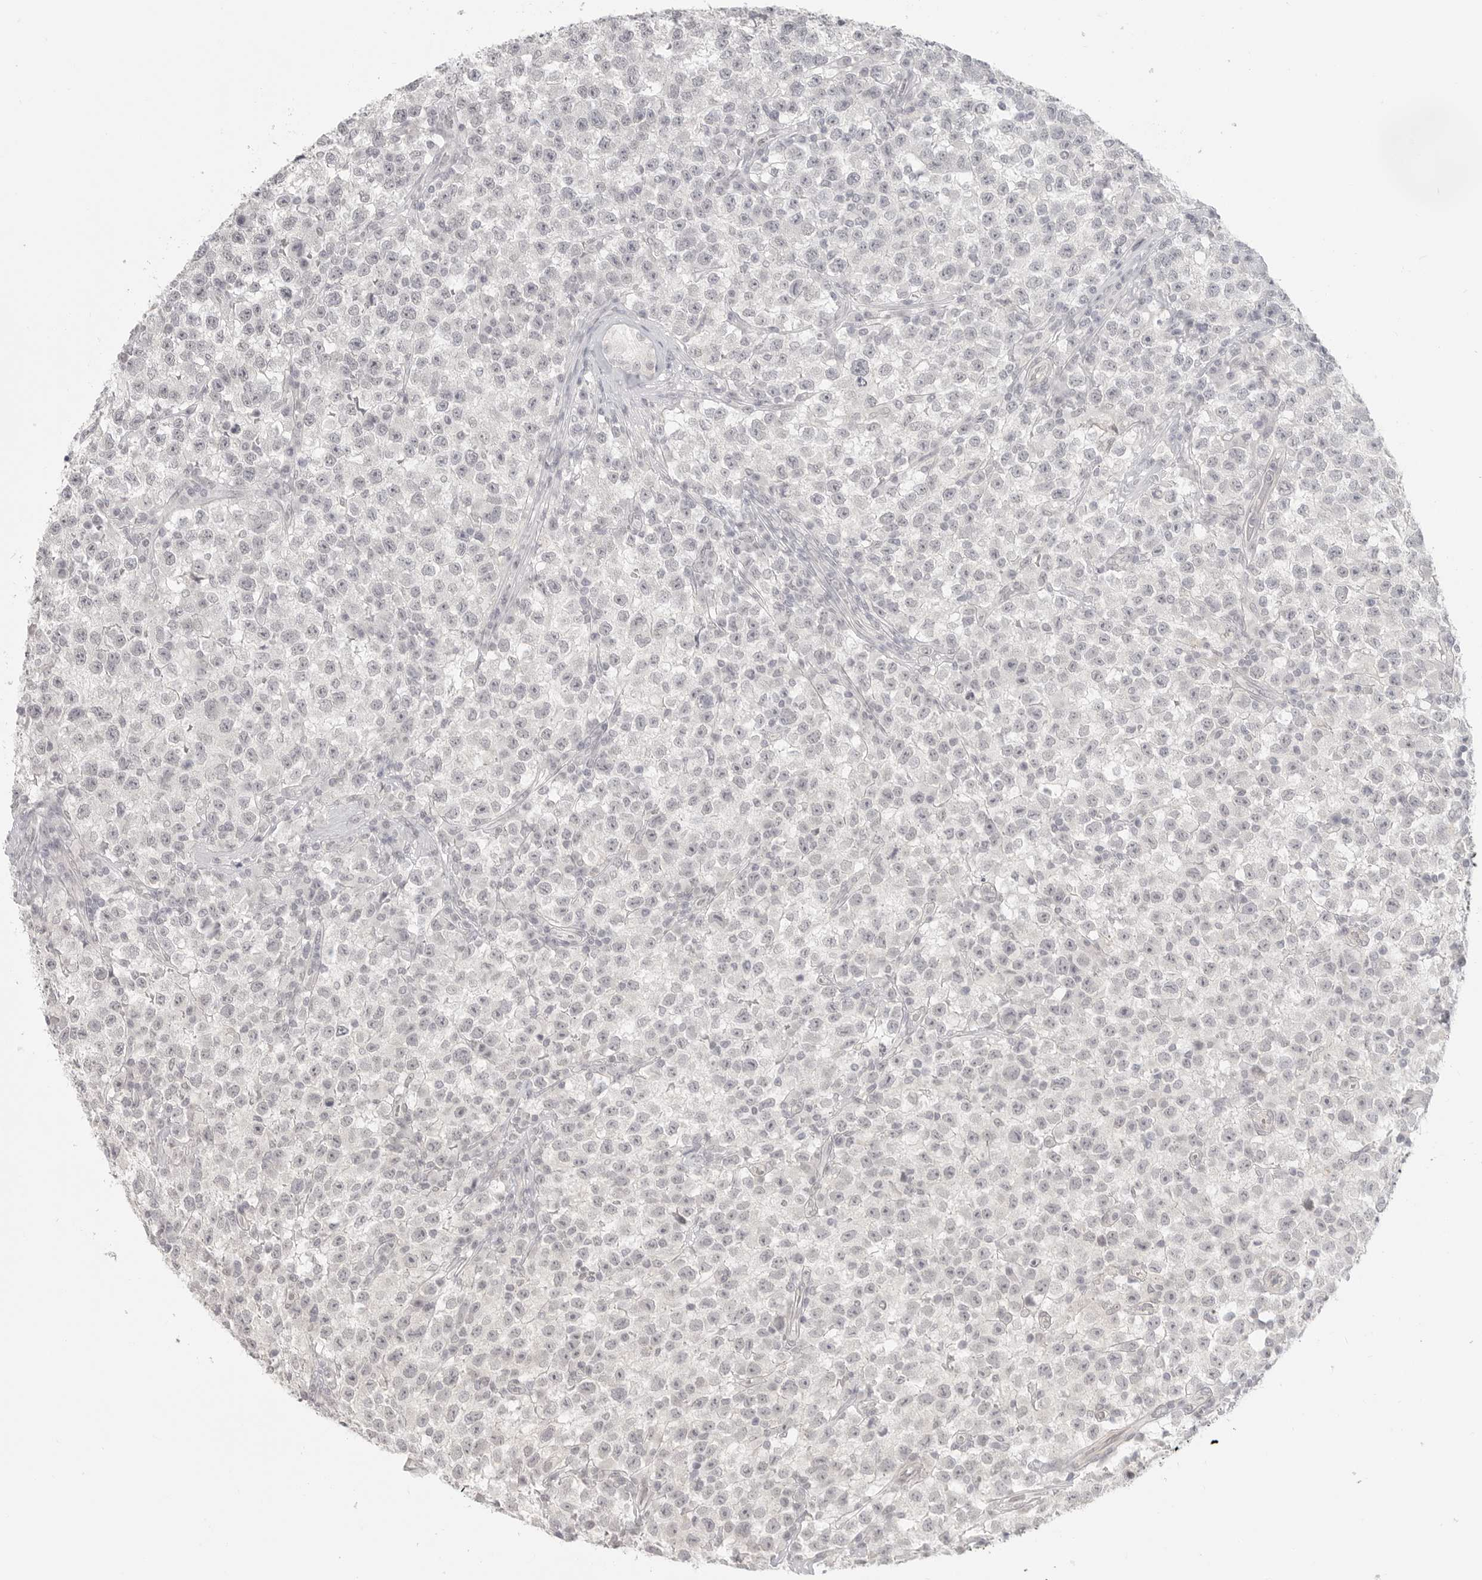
{"staining": {"intensity": "negative", "quantity": "none", "location": "none"}, "tissue": "testis cancer", "cell_type": "Tumor cells", "image_type": "cancer", "snomed": [{"axis": "morphology", "description": "Seminoma, NOS"}, {"axis": "topography", "description": "Testis"}], "caption": "The photomicrograph demonstrates no significant staining in tumor cells of testis cancer.", "gene": "KLK11", "patient": {"sex": "male", "age": 22}}